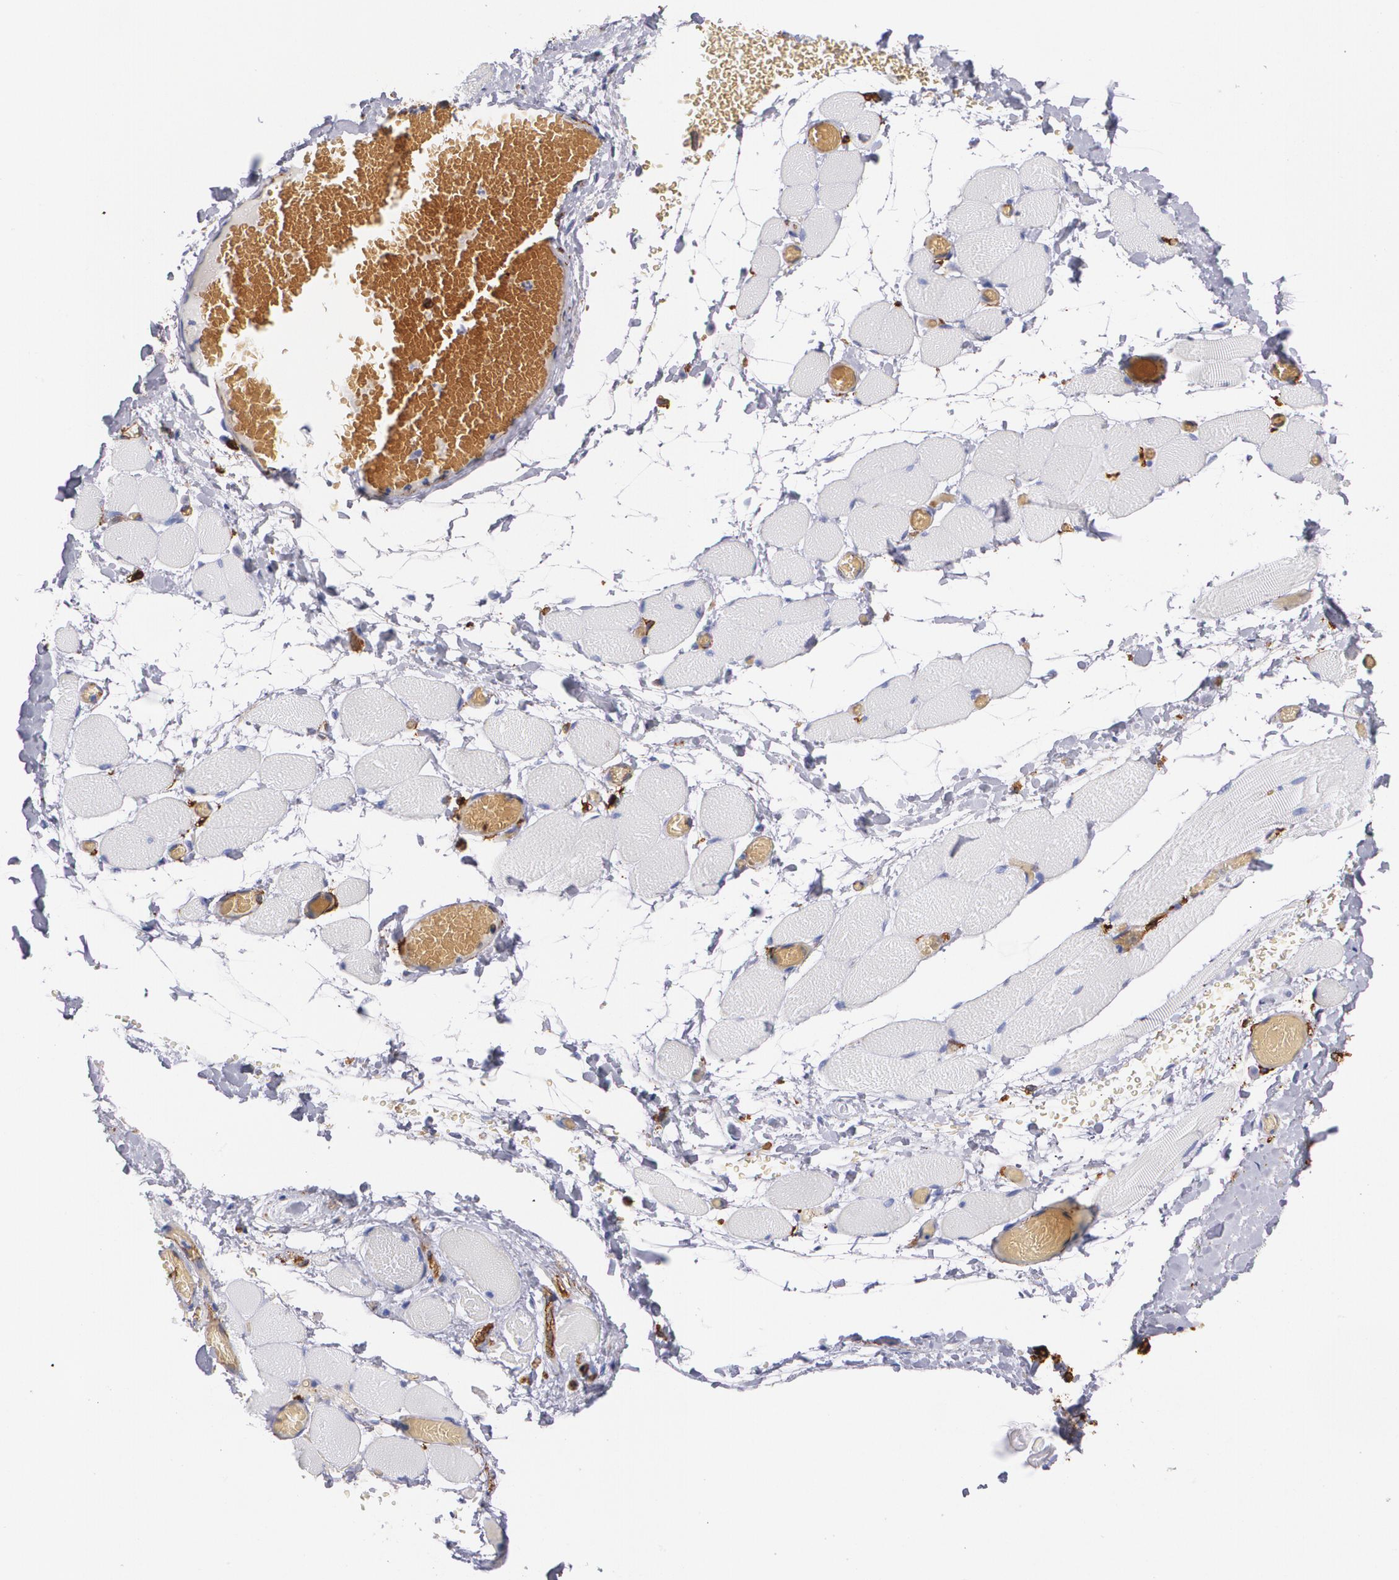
{"staining": {"intensity": "weak", "quantity": ">75%", "location": "cytoplasmic/membranous"}, "tissue": "skeletal muscle", "cell_type": "Myocytes", "image_type": "normal", "snomed": [{"axis": "morphology", "description": "Normal tissue, NOS"}, {"axis": "topography", "description": "Skeletal muscle"}, {"axis": "topography", "description": "Soft tissue"}], "caption": "DAB immunohistochemical staining of normal skeletal muscle shows weak cytoplasmic/membranous protein expression in about >75% of myocytes.", "gene": "HLA", "patient": {"sex": "female", "age": 58}}